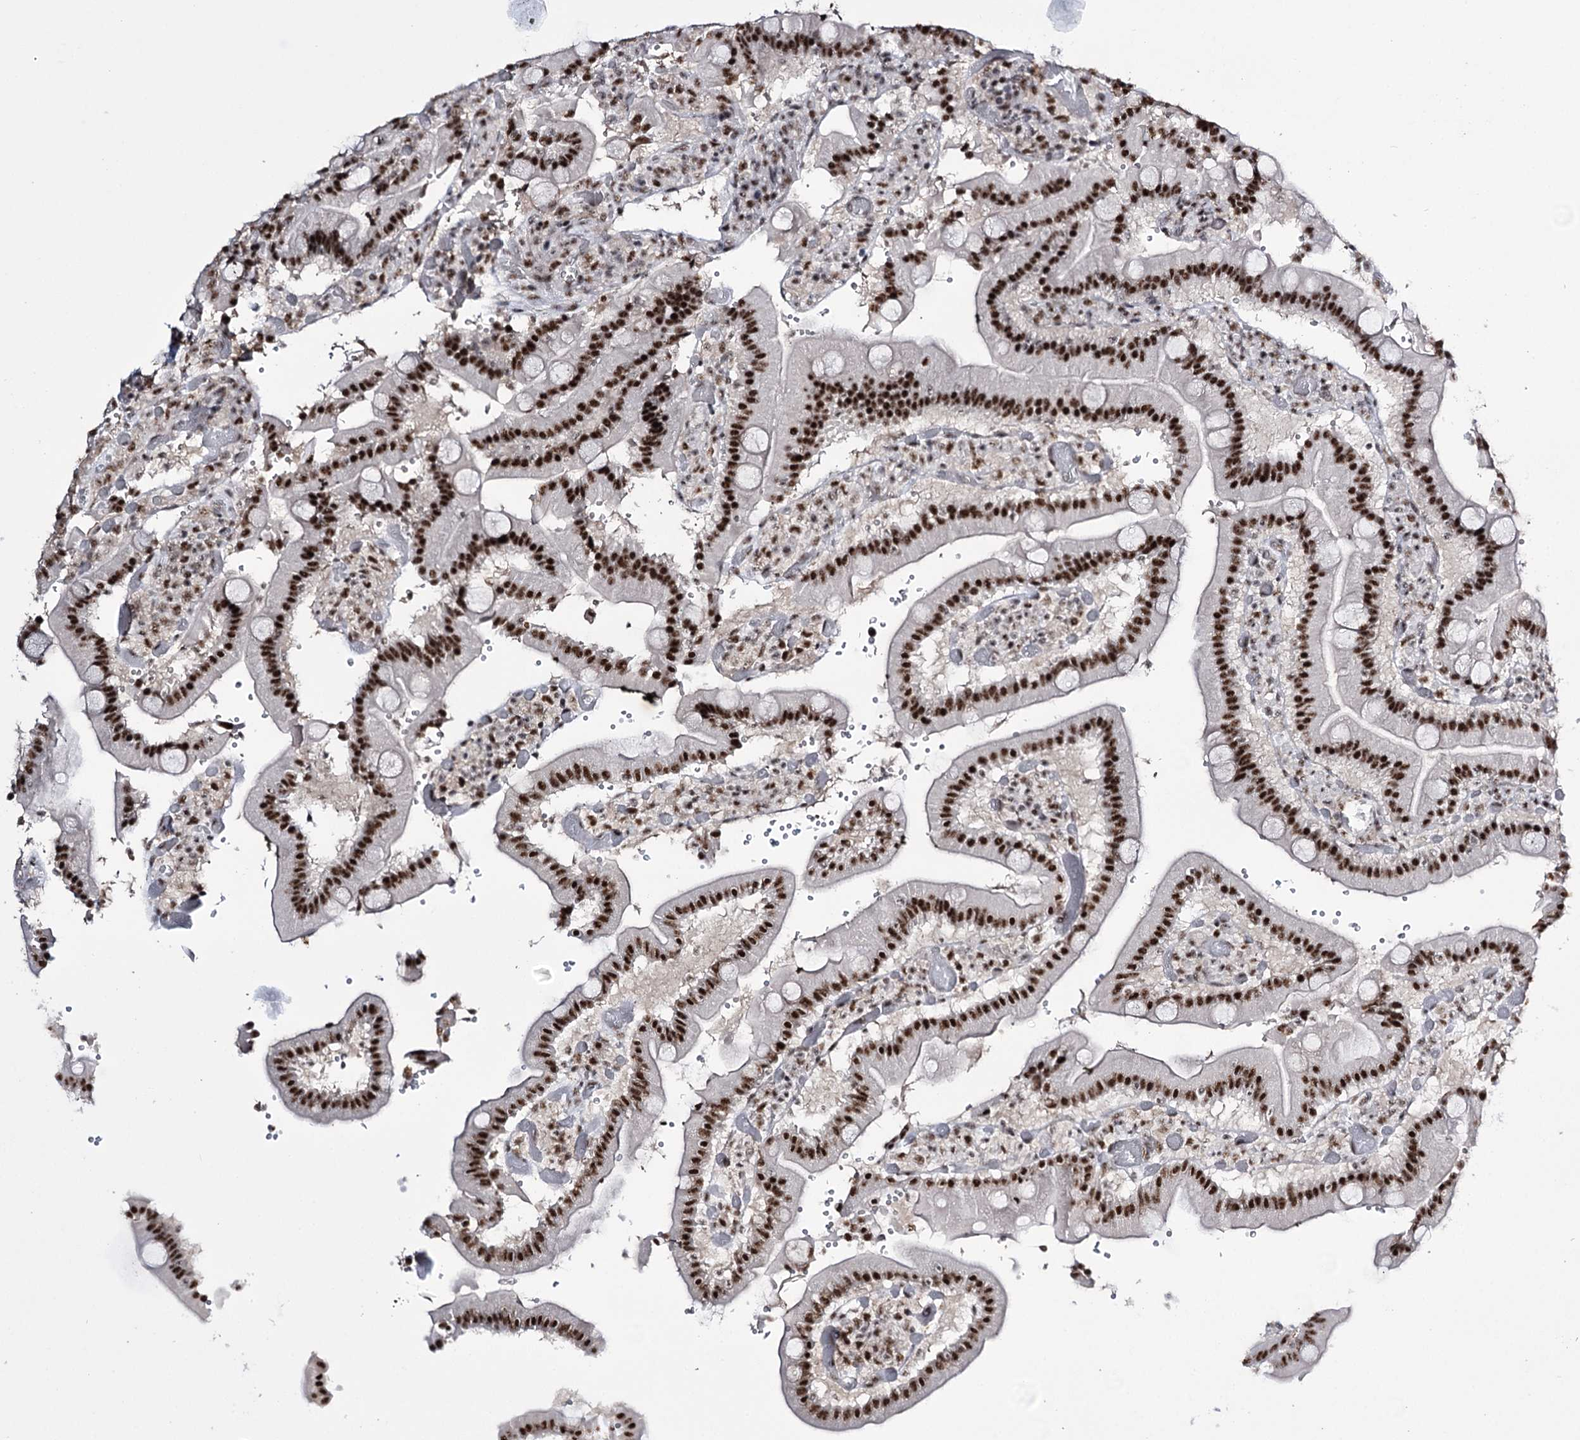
{"staining": {"intensity": "strong", "quantity": ">75%", "location": "nuclear"}, "tissue": "duodenum", "cell_type": "Glandular cells", "image_type": "normal", "snomed": [{"axis": "morphology", "description": "Normal tissue, NOS"}, {"axis": "topography", "description": "Duodenum"}], "caption": "Benign duodenum shows strong nuclear expression in about >75% of glandular cells (DAB IHC with brightfield microscopy, high magnification)..", "gene": "PRPF40A", "patient": {"sex": "female", "age": 62}}